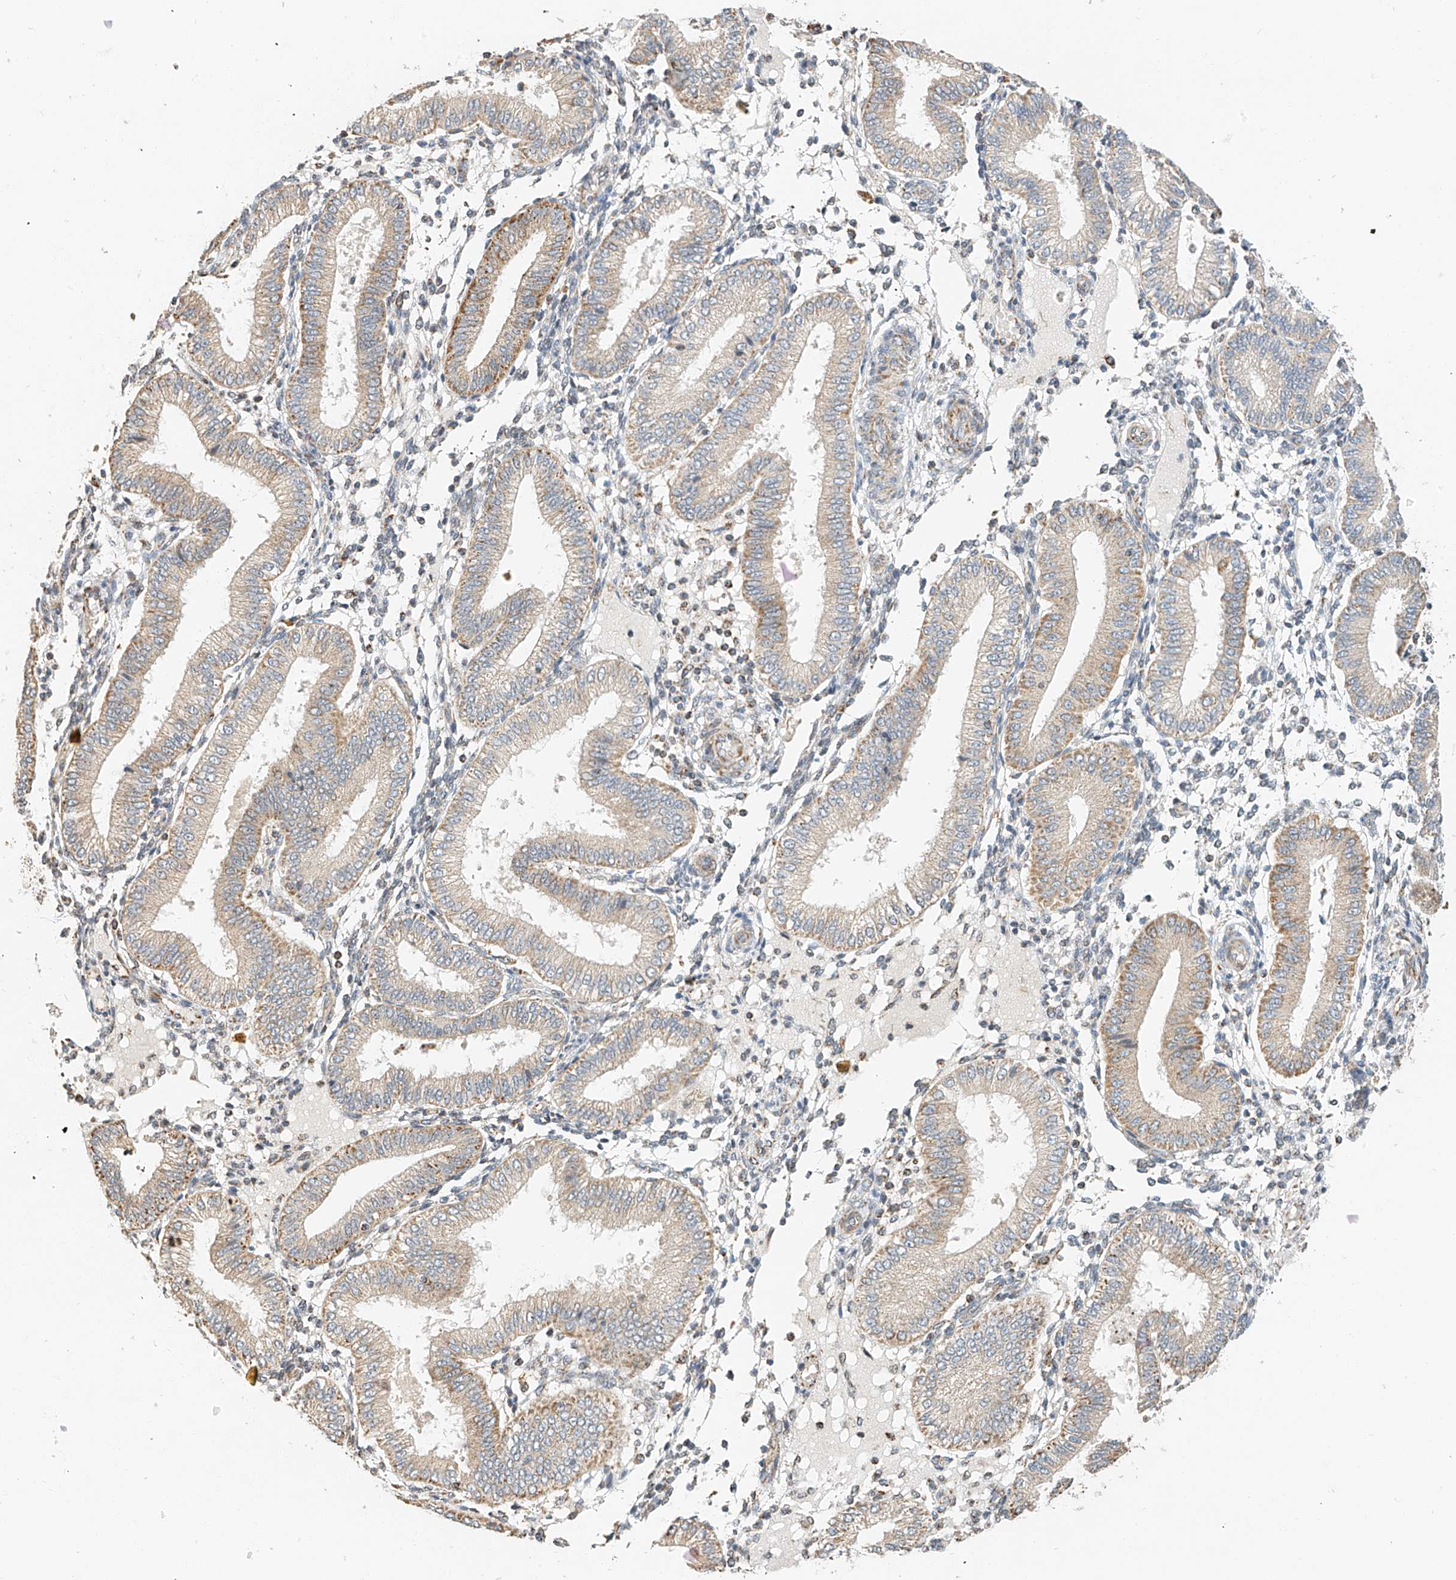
{"staining": {"intensity": "negative", "quantity": "none", "location": "none"}, "tissue": "endometrium", "cell_type": "Cells in endometrial stroma", "image_type": "normal", "snomed": [{"axis": "morphology", "description": "Normal tissue, NOS"}, {"axis": "topography", "description": "Endometrium"}], "caption": "High magnification brightfield microscopy of benign endometrium stained with DAB (3,3'-diaminobenzidine) (brown) and counterstained with hematoxylin (blue): cells in endometrial stroma show no significant positivity. Nuclei are stained in blue.", "gene": "YIPF7", "patient": {"sex": "female", "age": 39}}